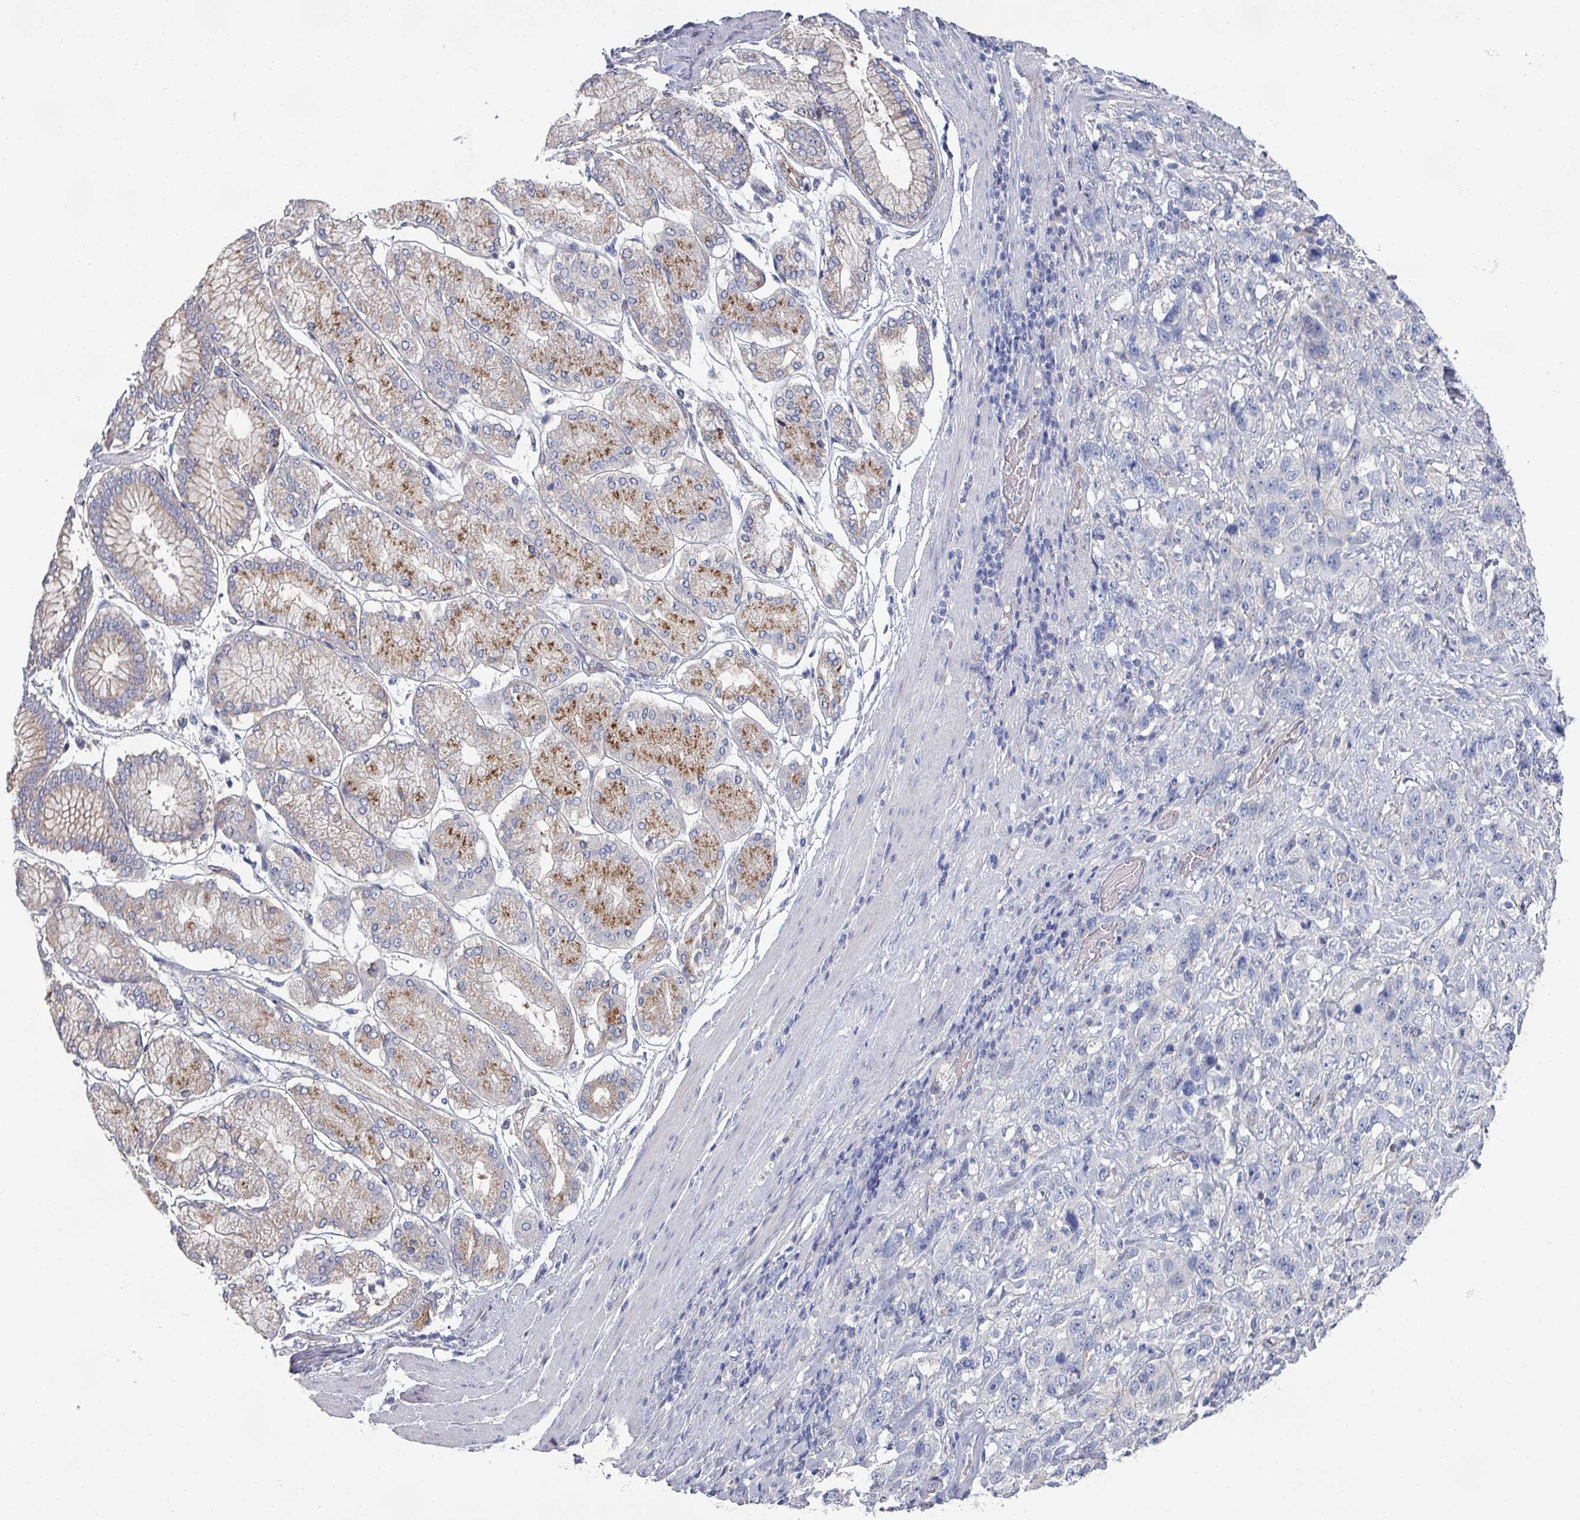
{"staining": {"intensity": "negative", "quantity": "none", "location": "none"}, "tissue": "stomach cancer", "cell_type": "Tumor cells", "image_type": "cancer", "snomed": [{"axis": "morphology", "description": "Normal tissue, NOS"}, {"axis": "morphology", "description": "Adenocarcinoma, NOS"}, {"axis": "topography", "description": "Lymph node"}, {"axis": "topography", "description": "Stomach"}], "caption": "Immunohistochemical staining of stomach adenocarcinoma demonstrates no significant positivity in tumor cells.", "gene": "EFL1", "patient": {"sex": "male", "age": 48}}